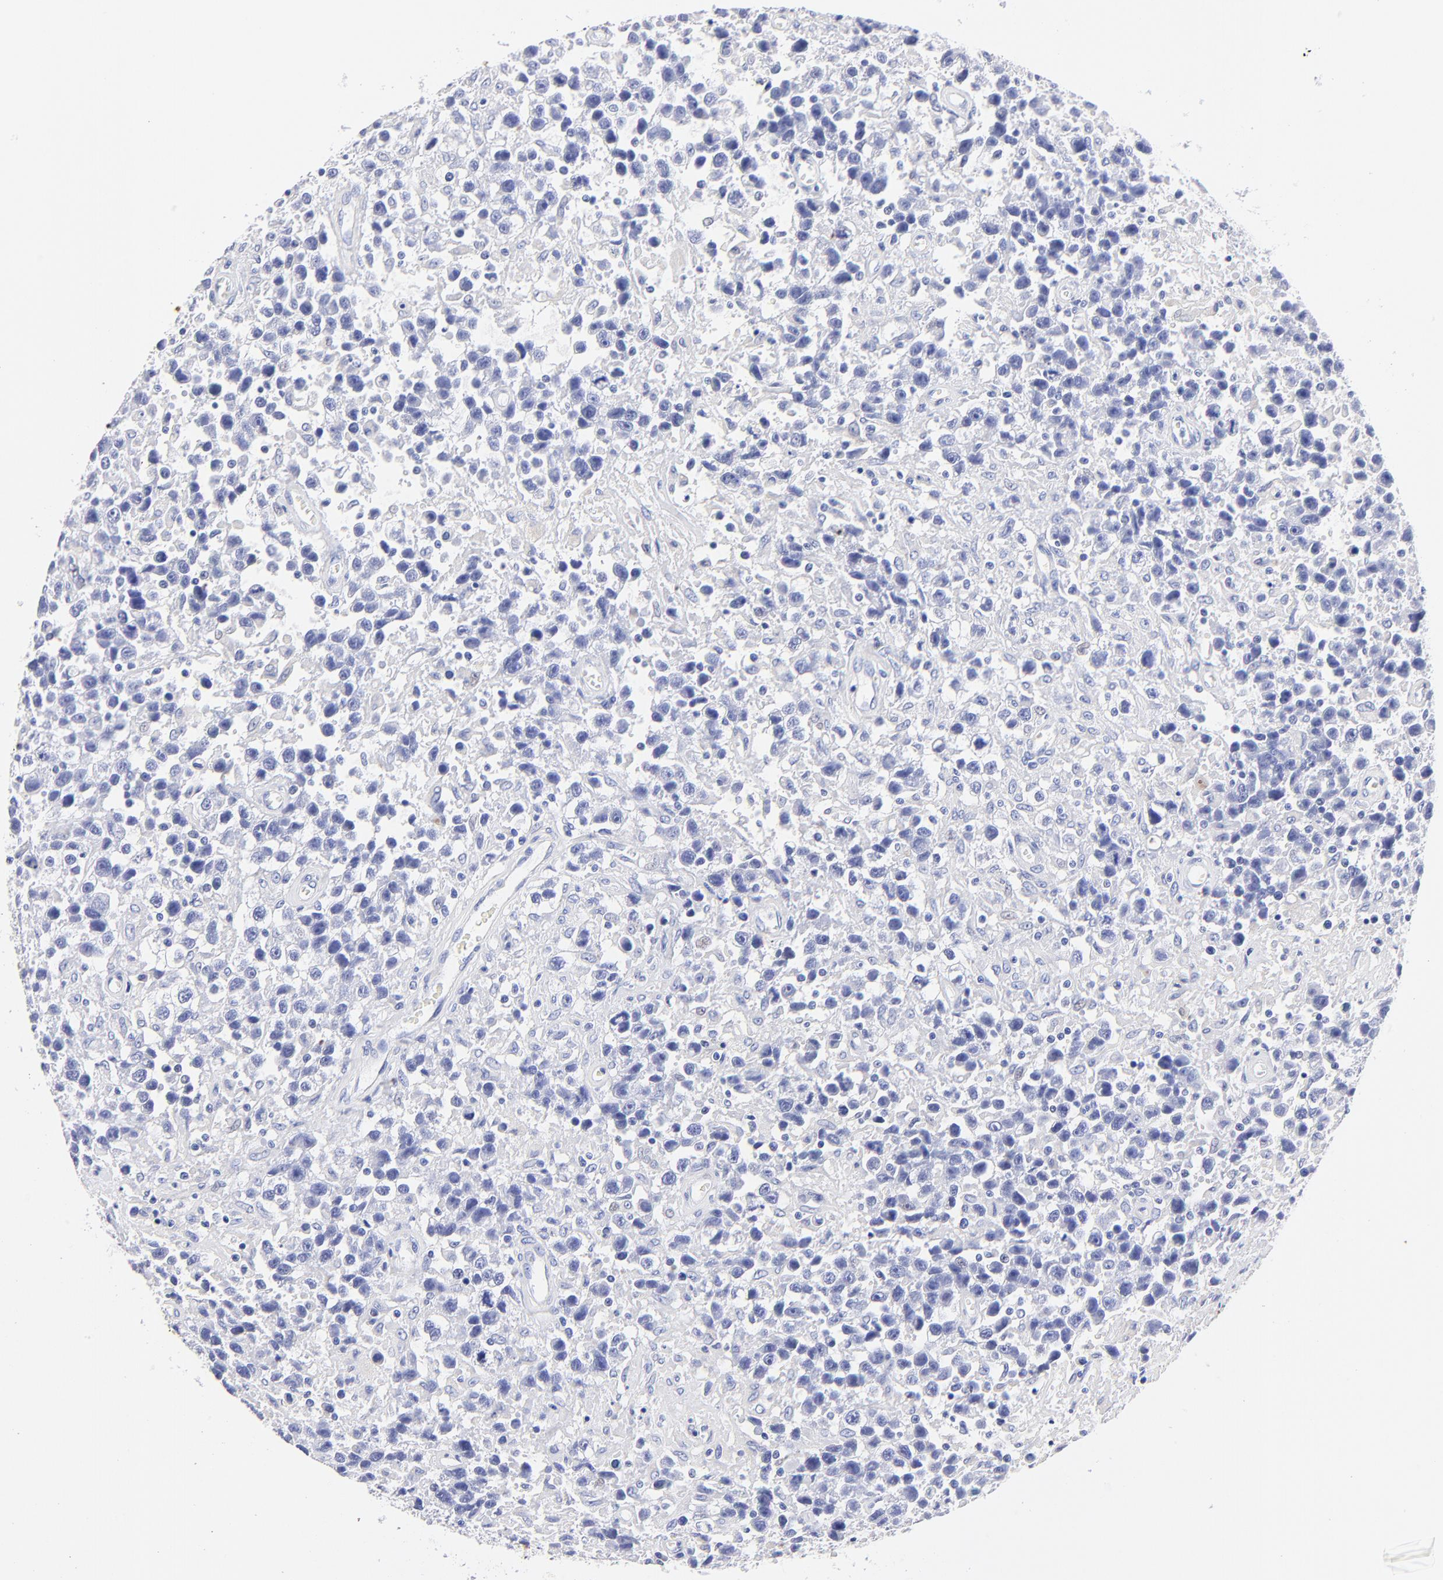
{"staining": {"intensity": "negative", "quantity": "none", "location": "none"}, "tissue": "testis cancer", "cell_type": "Tumor cells", "image_type": "cancer", "snomed": [{"axis": "morphology", "description": "Seminoma, NOS"}, {"axis": "topography", "description": "Testis"}], "caption": "This photomicrograph is of testis cancer stained with immunohistochemistry to label a protein in brown with the nuclei are counter-stained blue. There is no staining in tumor cells.", "gene": "HORMAD2", "patient": {"sex": "male", "age": 43}}